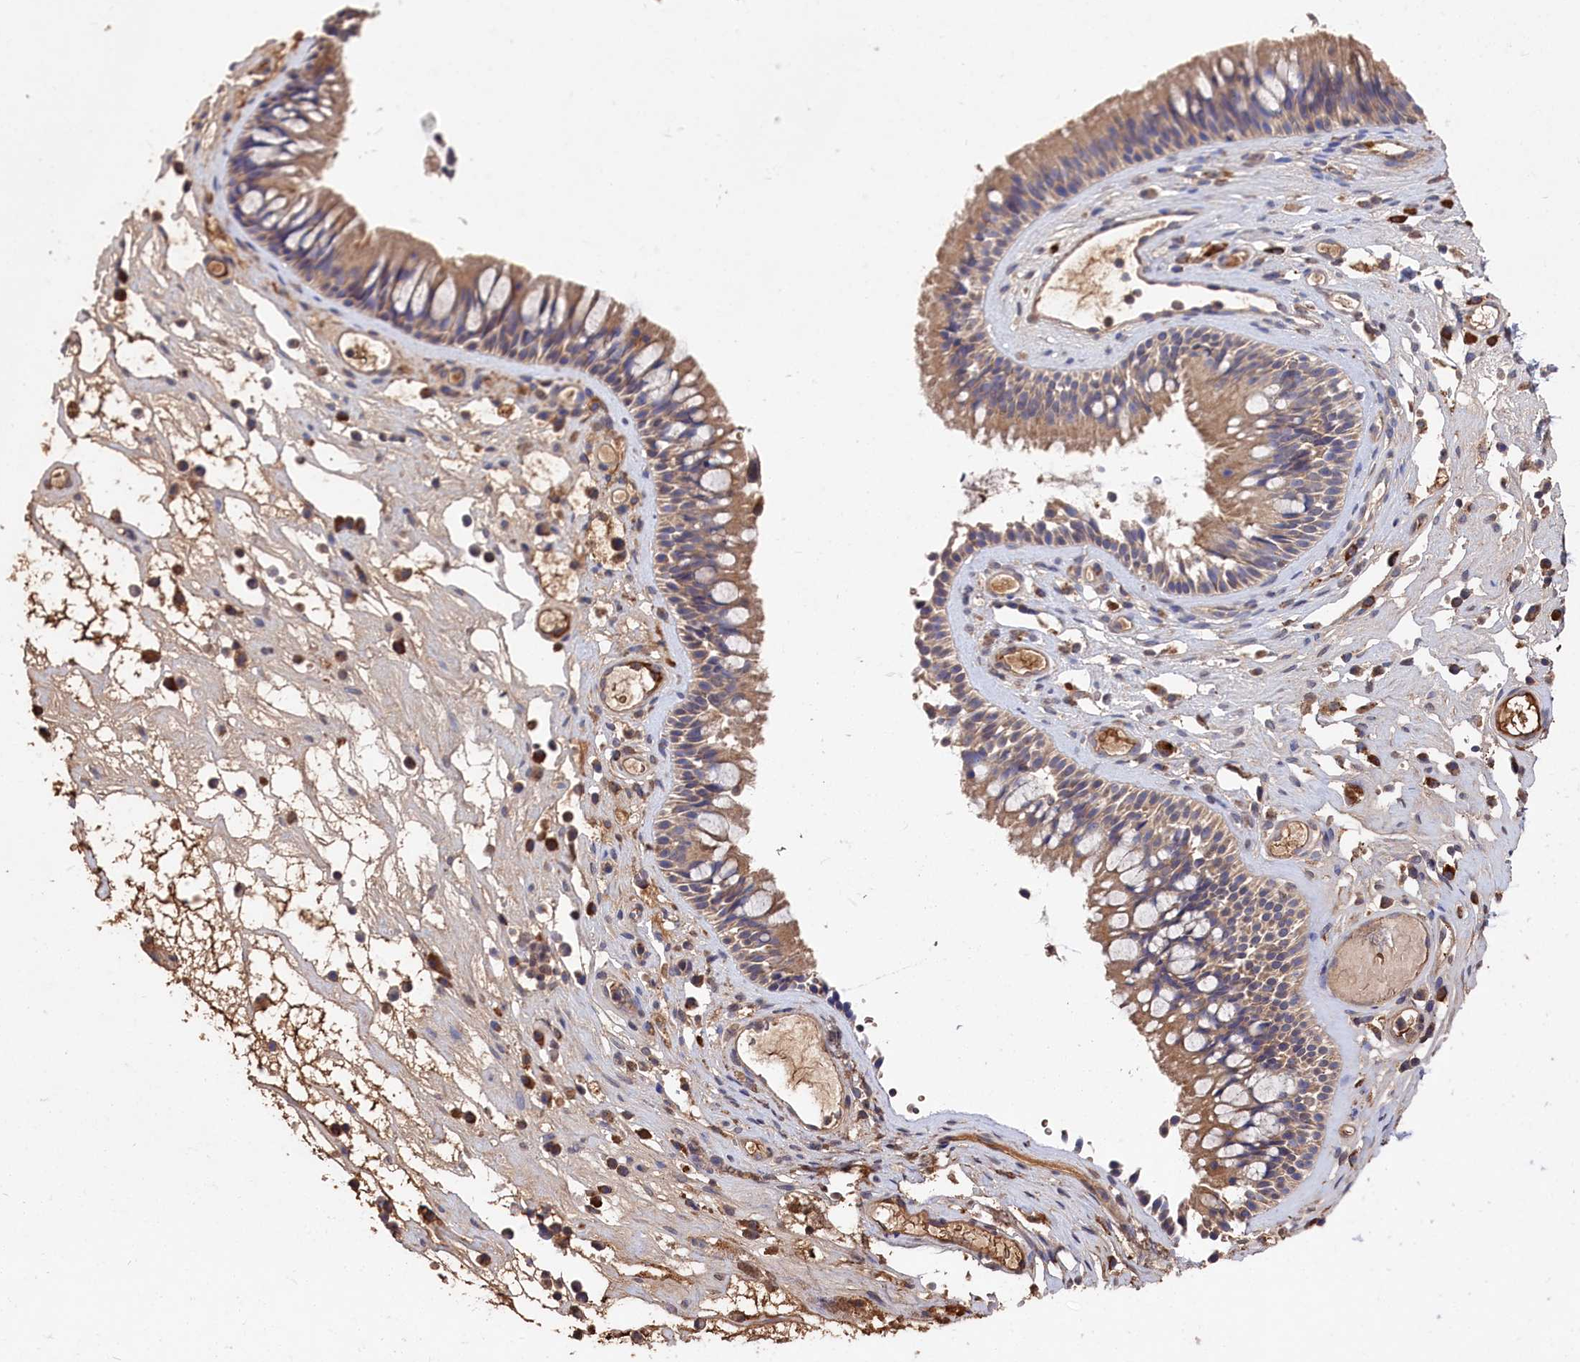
{"staining": {"intensity": "moderate", "quantity": ">75%", "location": "cytoplasmic/membranous"}, "tissue": "nasopharynx", "cell_type": "Respiratory epithelial cells", "image_type": "normal", "snomed": [{"axis": "morphology", "description": "Normal tissue, NOS"}, {"axis": "morphology", "description": "Inflammation, NOS"}, {"axis": "morphology", "description": "Malignant melanoma, Metastatic site"}, {"axis": "topography", "description": "Nasopharynx"}], "caption": "The immunohistochemical stain shows moderate cytoplasmic/membranous positivity in respiratory epithelial cells of normal nasopharynx. The staining was performed using DAB to visualize the protein expression in brown, while the nuclei were stained in blue with hematoxylin (Magnification: 20x).", "gene": "DHRS11", "patient": {"sex": "male", "age": 70}}